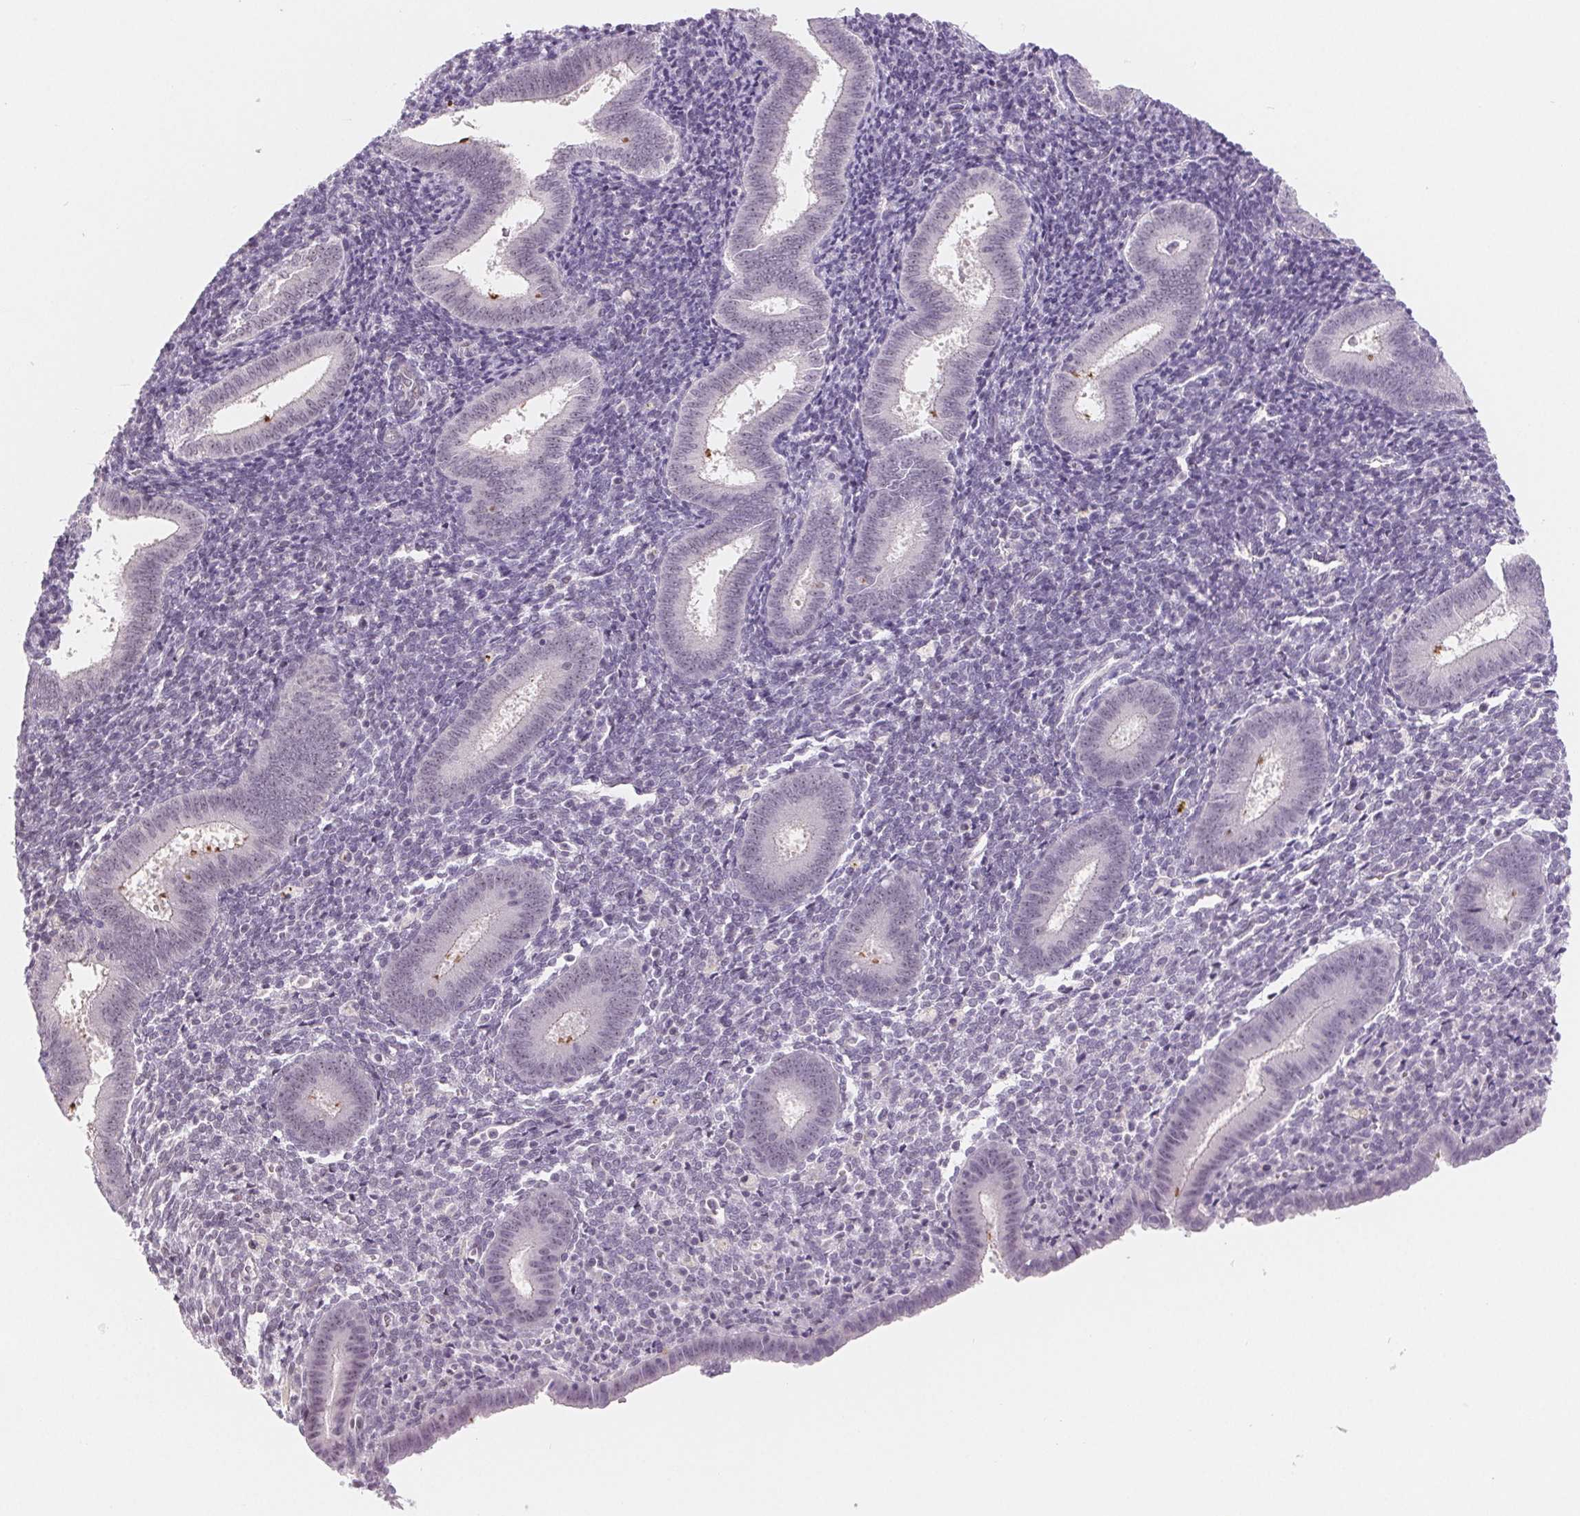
{"staining": {"intensity": "negative", "quantity": "none", "location": "none"}, "tissue": "endometrium", "cell_type": "Cells in endometrial stroma", "image_type": "normal", "snomed": [{"axis": "morphology", "description": "Normal tissue, NOS"}, {"axis": "topography", "description": "Endometrium"}], "caption": "Immunohistochemistry (IHC) image of normal endometrium: endometrium stained with DAB (3,3'-diaminobenzidine) reveals no significant protein positivity in cells in endometrial stroma.", "gene": "LCA5L", "patient": {"sex": "female", "age": 25}}